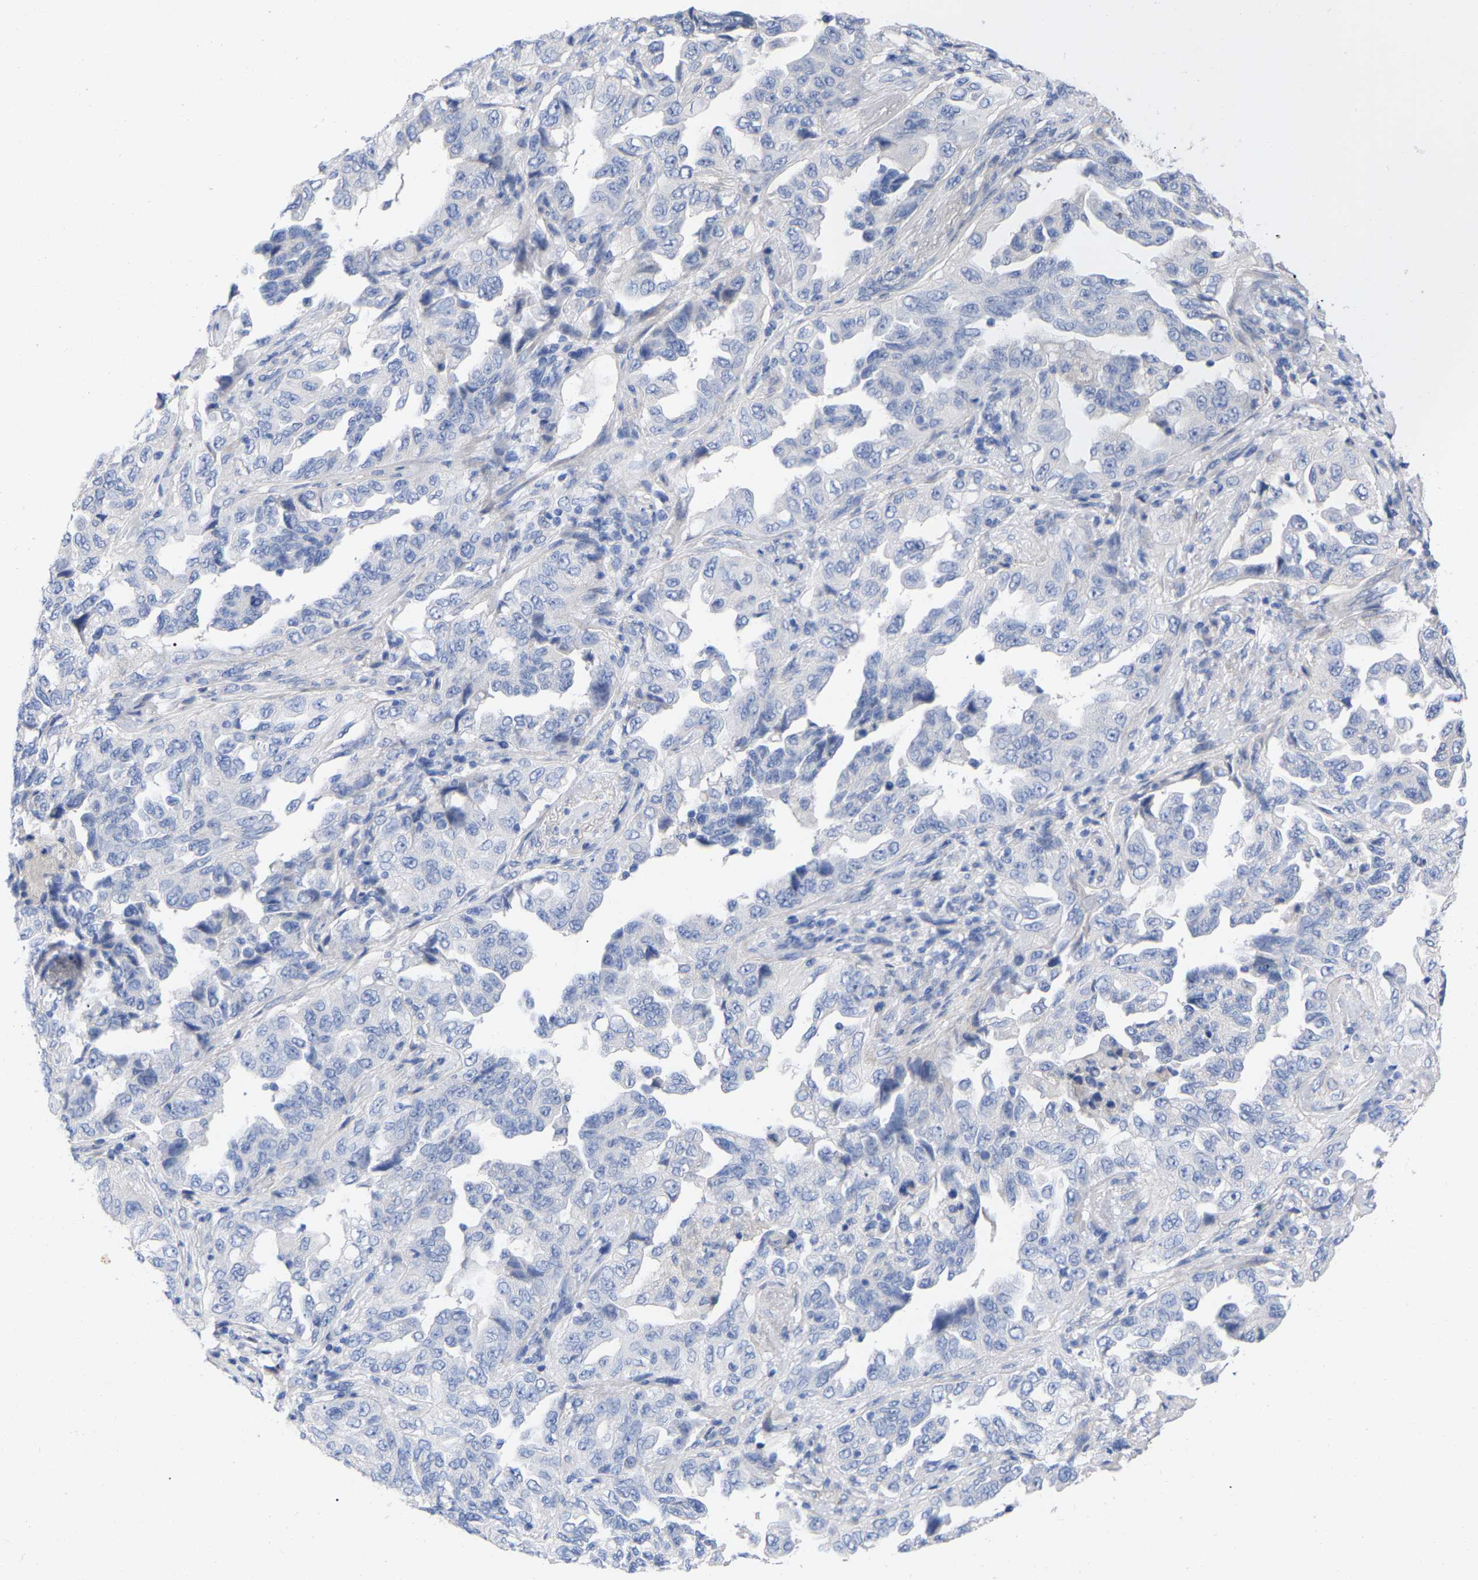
{"staining": {"intensity": "negative", "quantity": "none", "location": "none"}, "tissue": "lung cancer", "cell_type": "Tumor cells", "image_type": "cancer", "snomed": [{"axis": "morphology", "description": "Adenocarcinoma, NOS"}, {"axis": "topography", "description": "Lung"}], "caption": "Lung cancer (adenocarcinoma) was stained to show a protein in brown. There is no significant expression in tumor cells. Brightfield microscopy of IHC stained with DAB (3,3'-diaminobenzidine) (brown) and hematoxylin (blue), captured at high magnification.", "gene": "HAPLN1", "patient": {"sex": "female", "age": 51}}